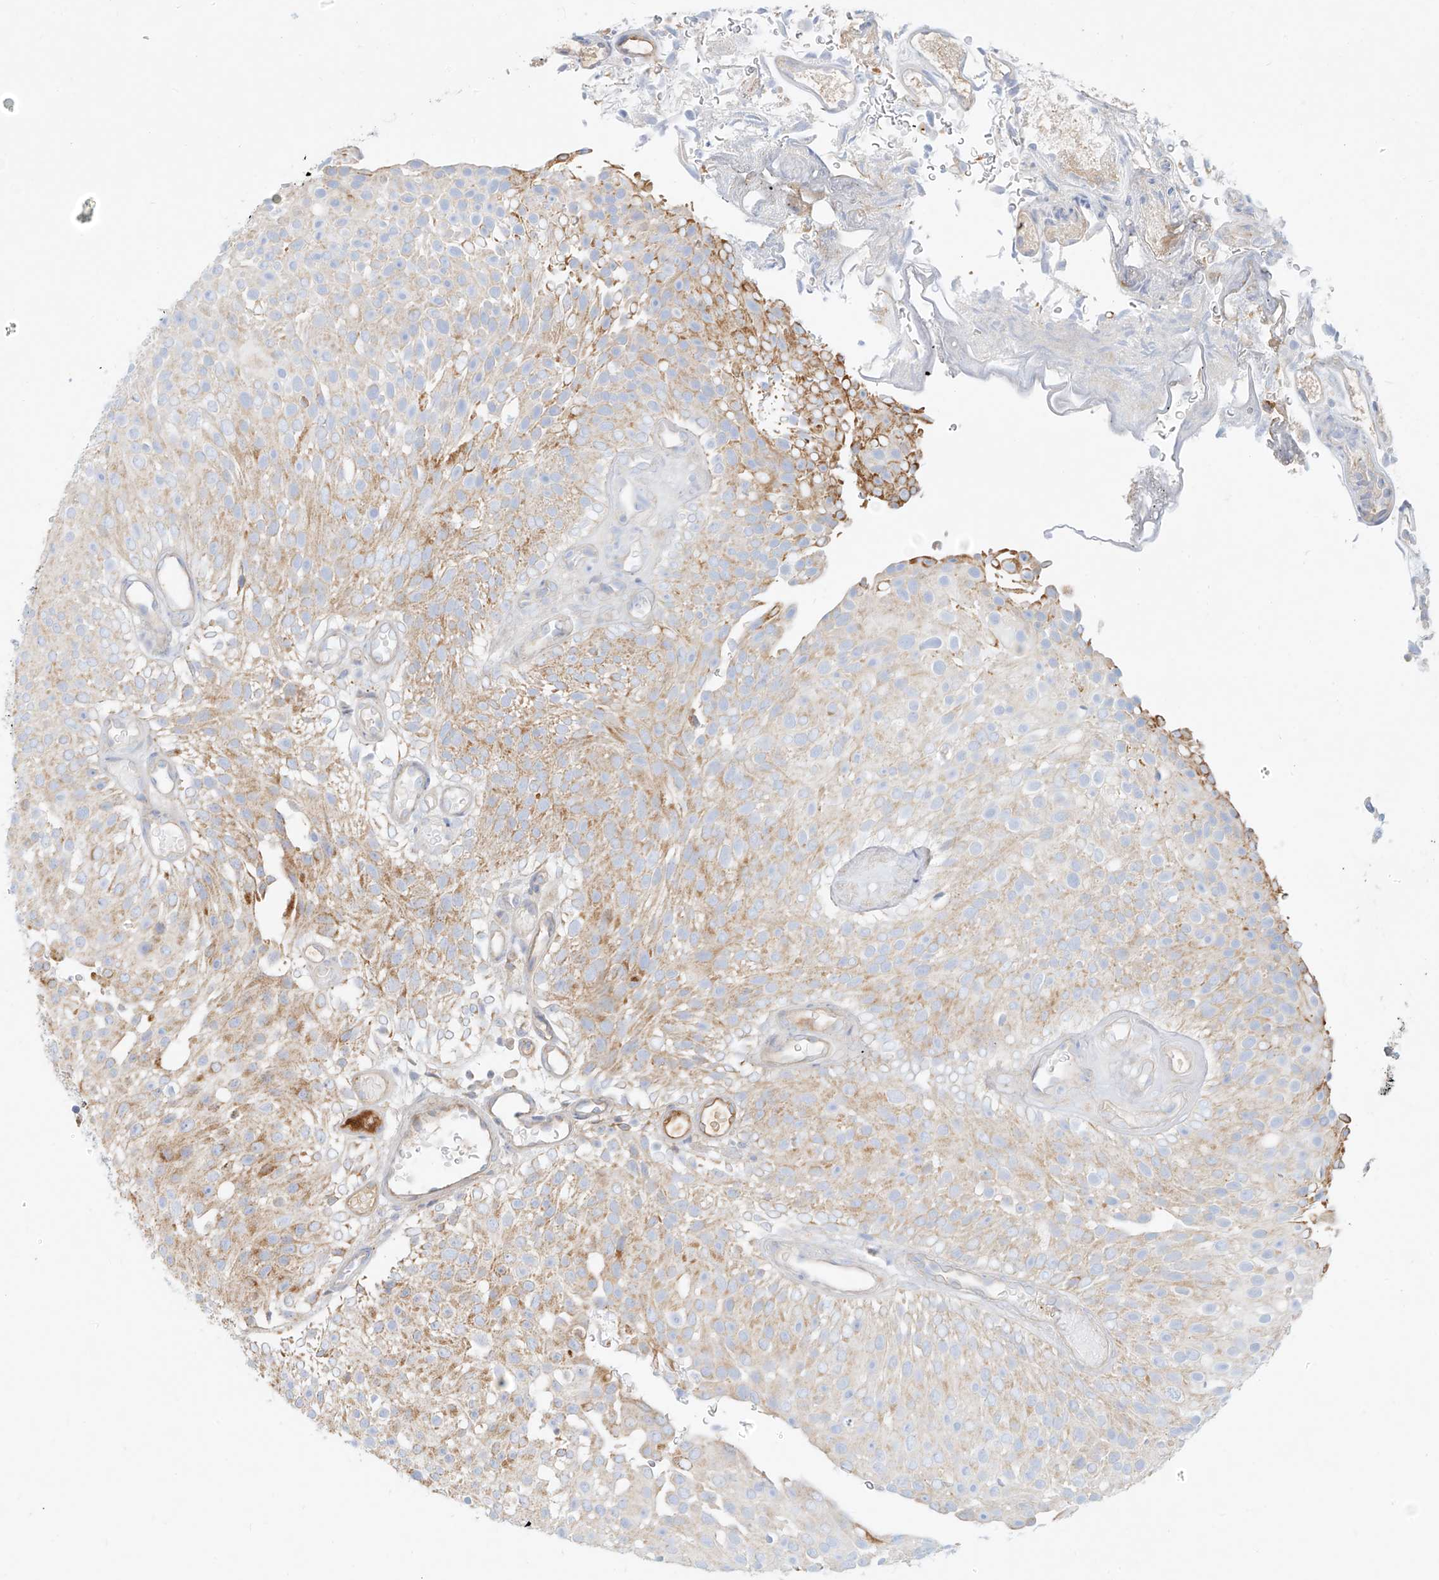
{"staining": {"intensity": "weak", "quantity": "25%-75%", "location": "cytoplasmic/membranous"}, "tissue": "urothelial cancer", "cell_type": "Tumor cells", "image_type": "cancer", "snomed": [{"axis": "morphology", "description": "Urothelial carcinoma, Low grade"}, {"axis": "topography", "description": "Urinary bladder"}], "caption": "A micrograph showing weak cytoplasmic/membranous staining in about 25%-75% of tumor cells in urothelial cancer, as visualized by brown immunohistochemical staining.", "gene": "OCSTAMP", "patient": {"sex": "male", "age": 78}}